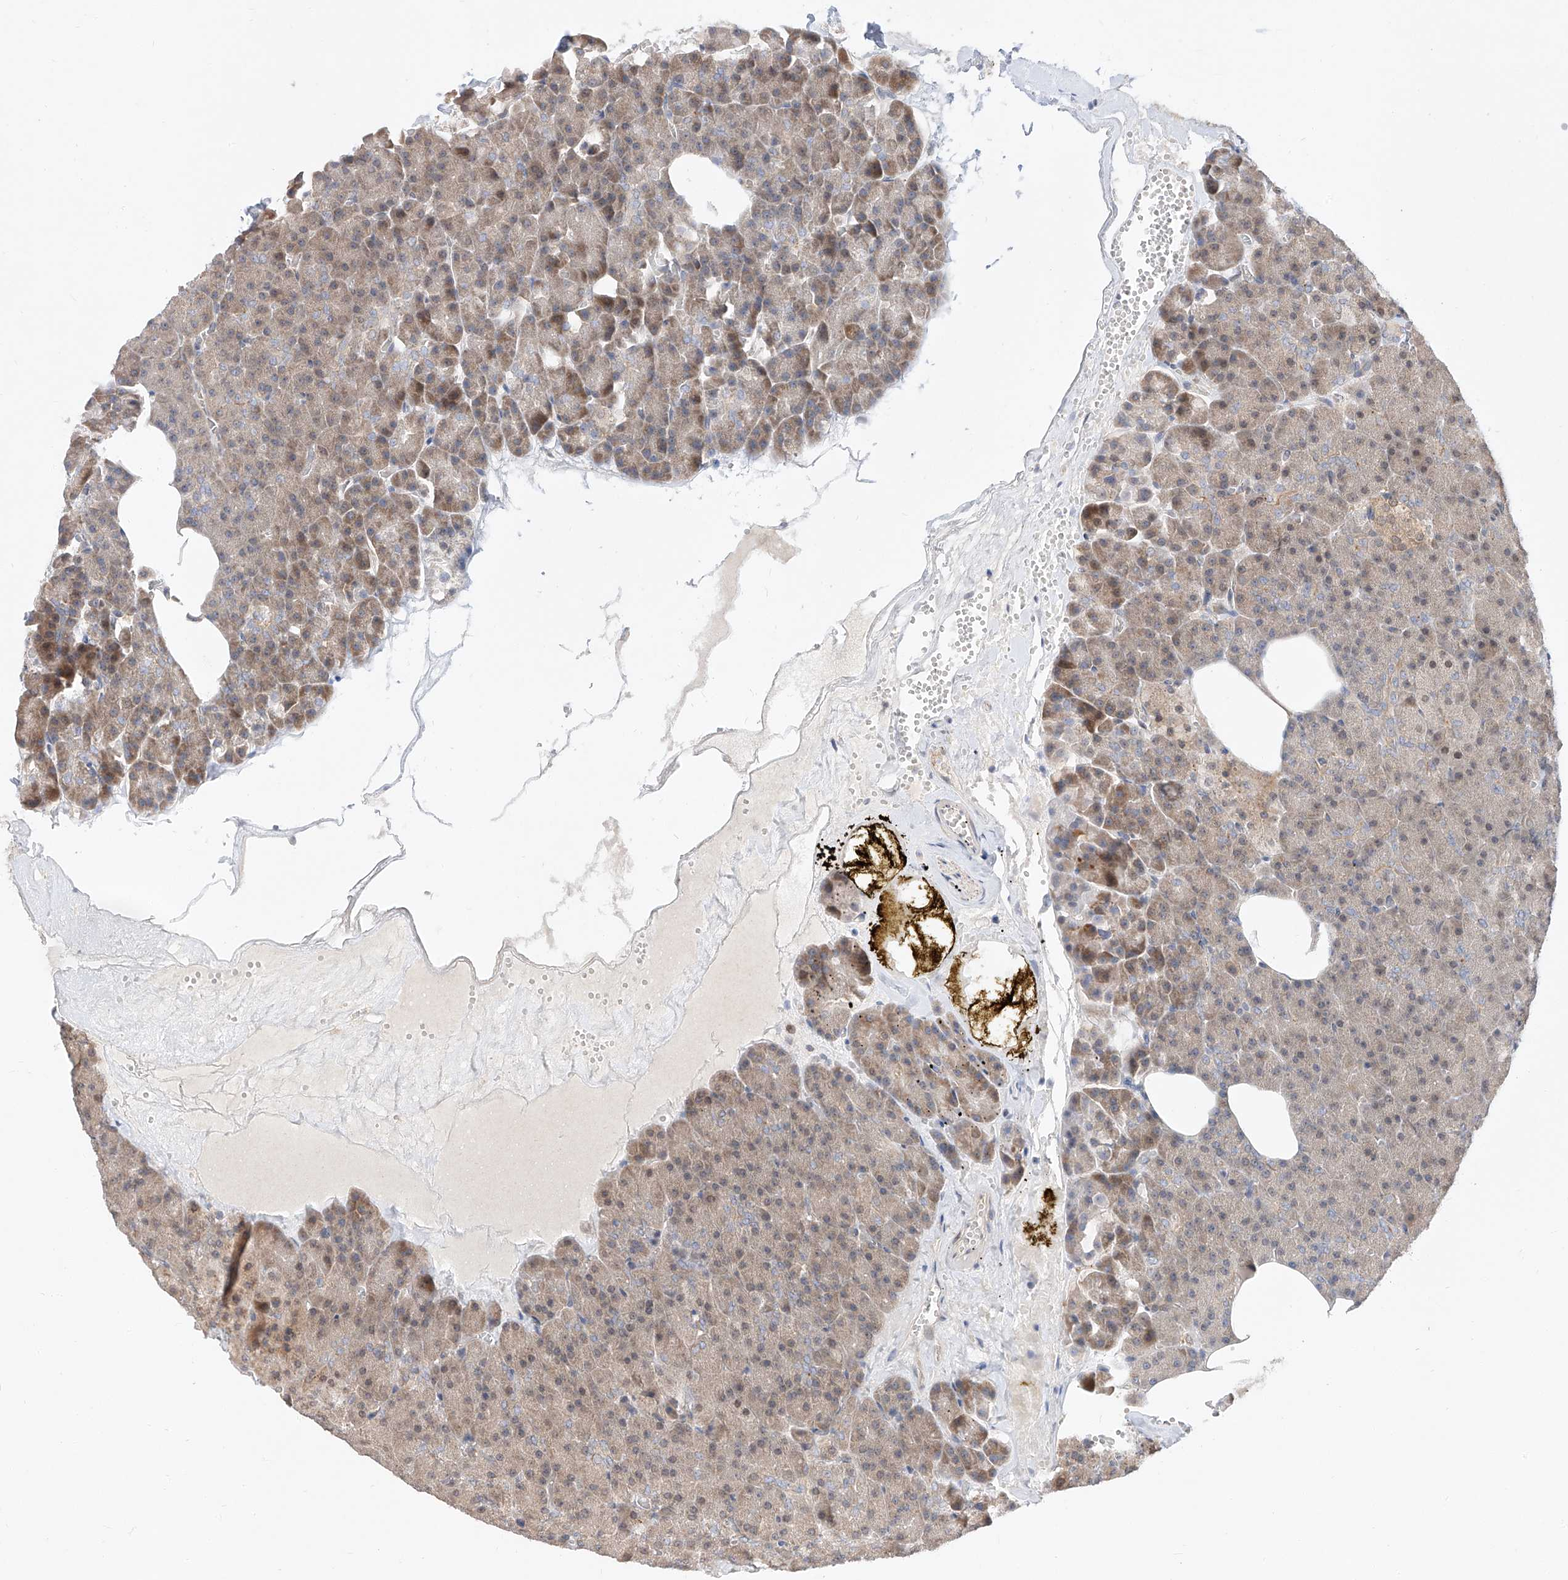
{"staining": {"intensity": "weak", "quantity": "25%-75%", "location": "cytoplasmic/membranous,nuclear"}, "tissue": "pancreas", "cell_type": "Exocrine glandular cells", "image_type": "normal", "snomed": [{"axis": "morphology", "description": "Normal tissue, NOS"}, {"axis": "morphology", "description": "Carcinoid, malignant, NOS"}, {"axis": "topography", "description": "Pancreas"}], "caption": "Exocrine glandular cells display weak cytoplasmic/membranous,nuclear expression in about 25%-75% of cells in unremarkable pancreas.", "gene": "DIRAS3", "patient": {"sex": "female", "age": 35}}